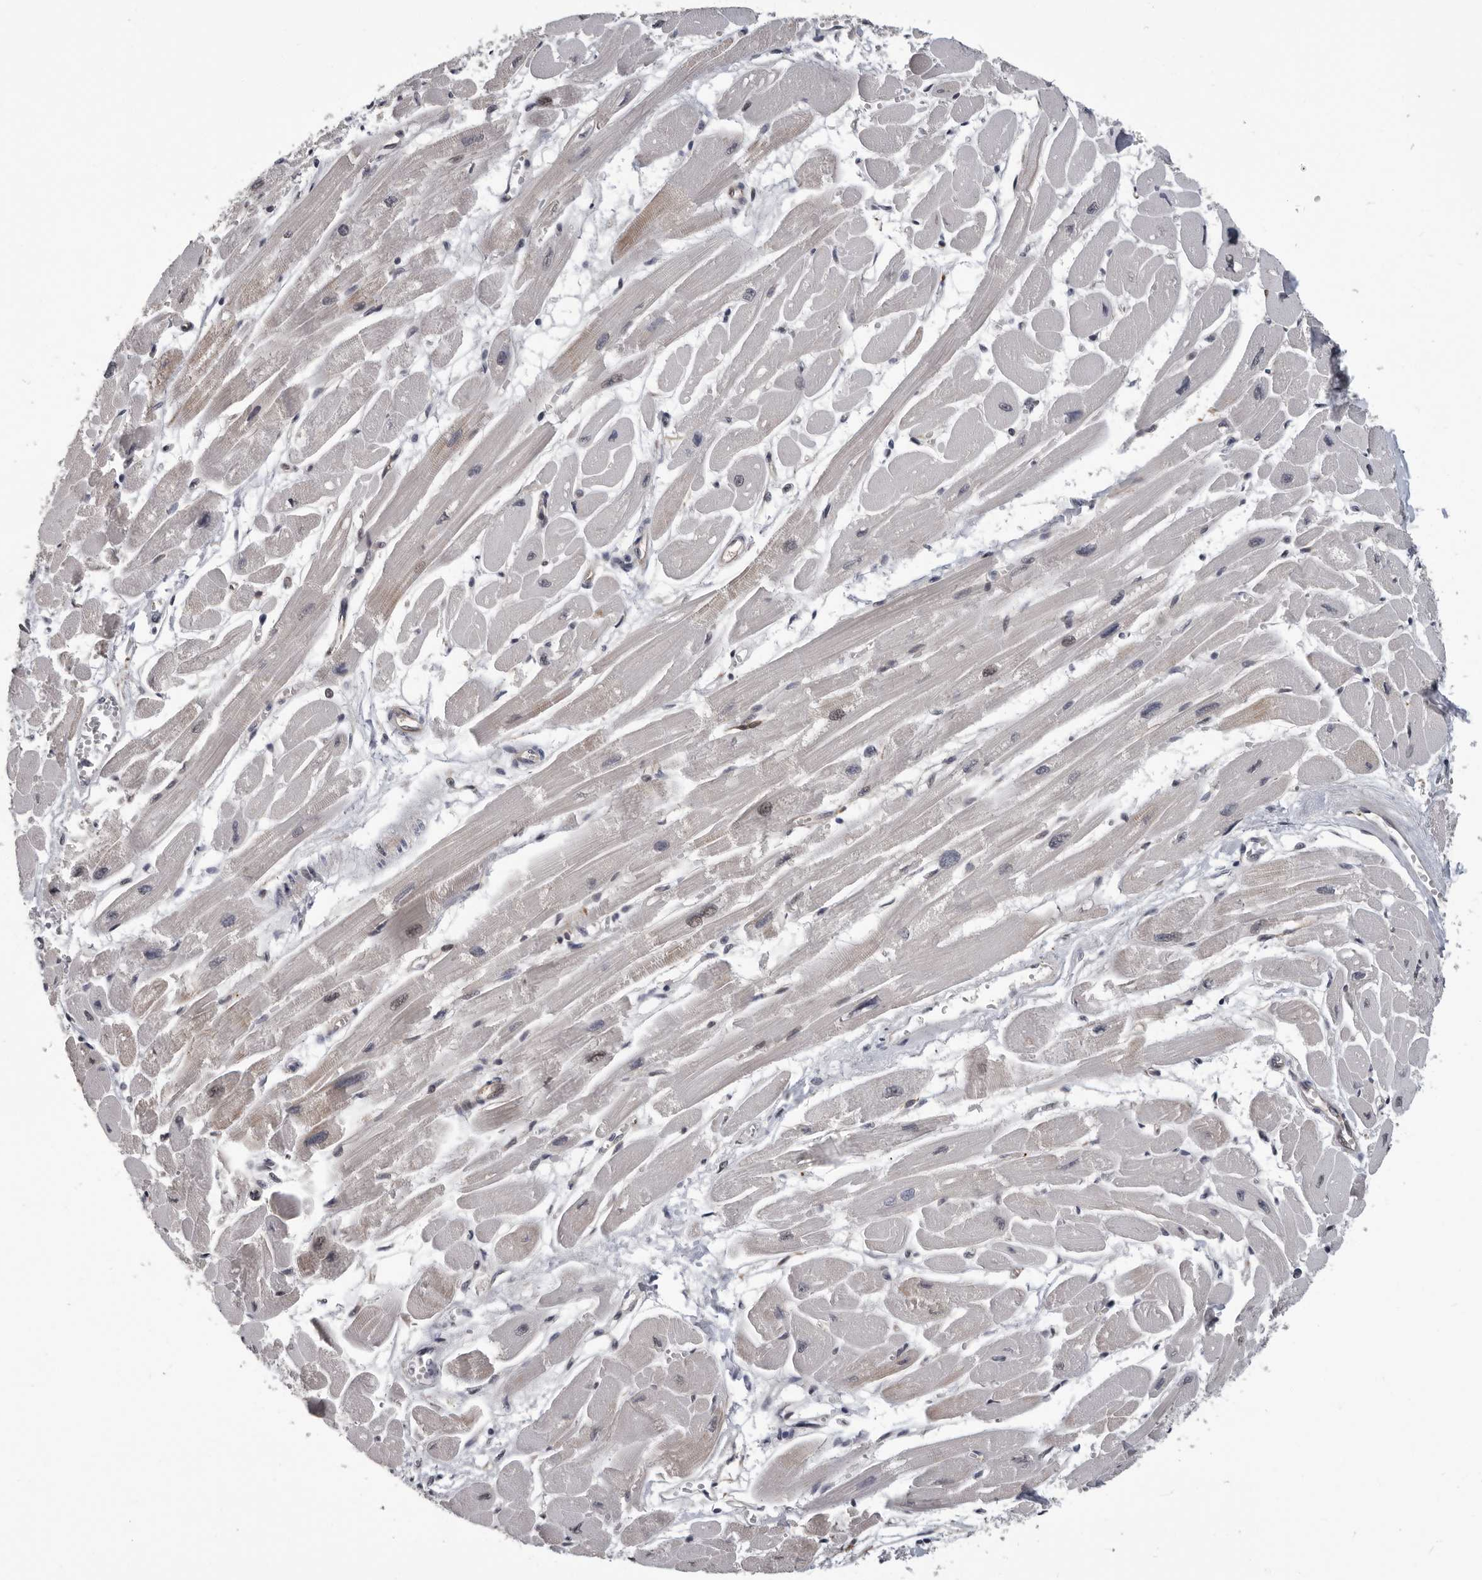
{"staining": {"intensity": "moderate", "quantity": "25%-75%", "location": "cytoplasmic/membranous"}, "tissue": "heart muscle", "cell_type": "Cardiomyocytes", "image_type": "normal", "snomed": [{"axis": "morphology", "description": "Normal tissue, NOS"}, {"axis": "topography", "description": "Heart"}], "caption": "Immunohistochemistry (DAB) staining of unremarkable human heart muscle exhibits moderate cytoplasmic/membranous protein positivity in about 25%-75% of cardiomyocytes.", "gene": "RALGPS2", "patient": {"sex": "female", "age": 54}}